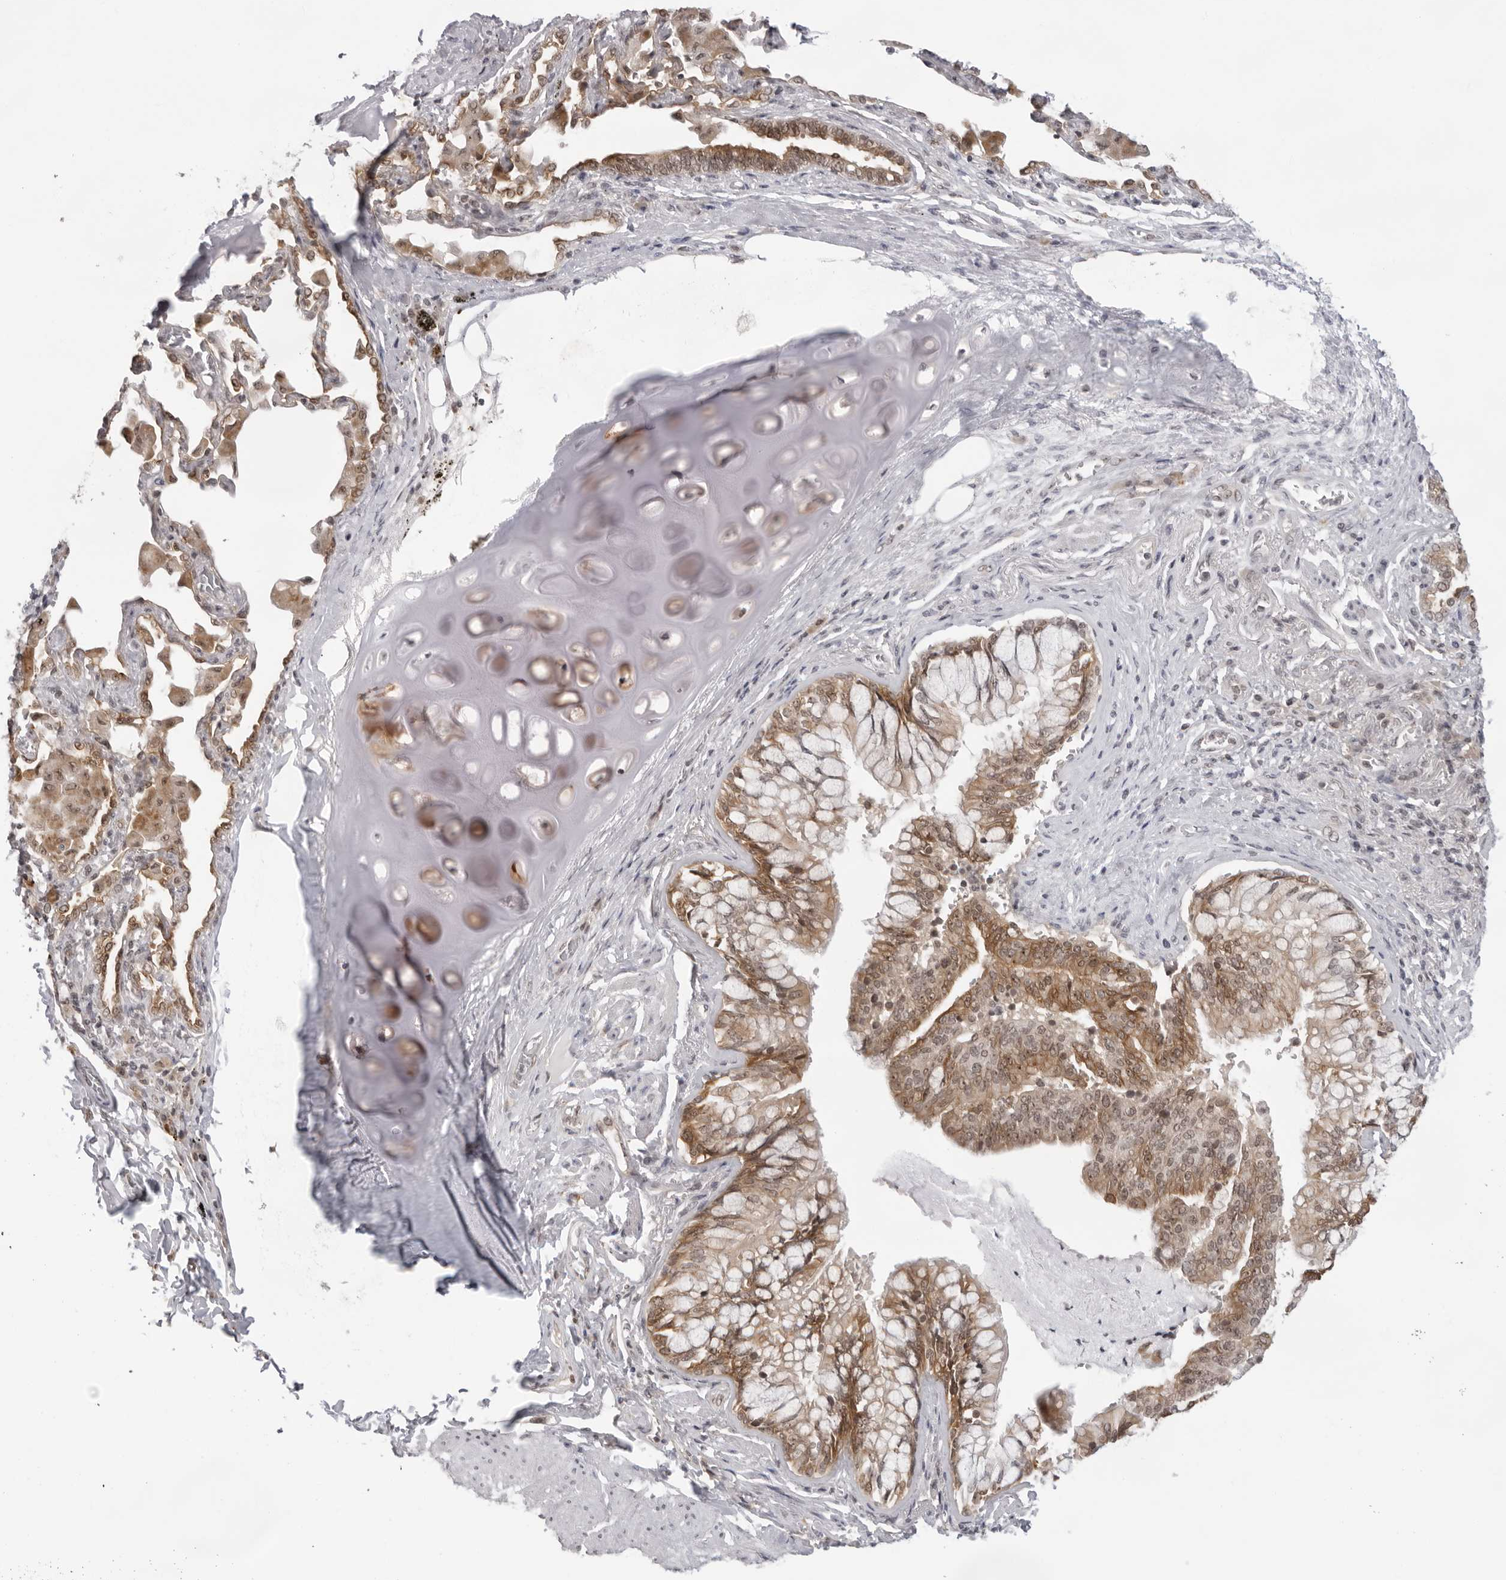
{"staining": {"intensity": "moderate", "quantity": ">75%", "location": "cytoplasmic/membranous,nuclear"}, "tissue": "bronchus", "cell_type": "Respiratory epithelial cells", "image_type": "normal", "snomed": [{"axis": "morphology", "description": "Normal tissue, NOS"}, {"axis": "morphology", "description": "Inflammation, NOS"}, {"axis": "topography", "description": "Lung"}], "caption": "A medium amount of moderate cytoplasmic/membranous,nuclear expression is present in approximately >75% of respiratory epithelial cells in normal bronchus. (IHC, brightfield microscopy, high magnification).", "gene": "EXOSC10", "patient": {"sex": "female", "age": 46}}